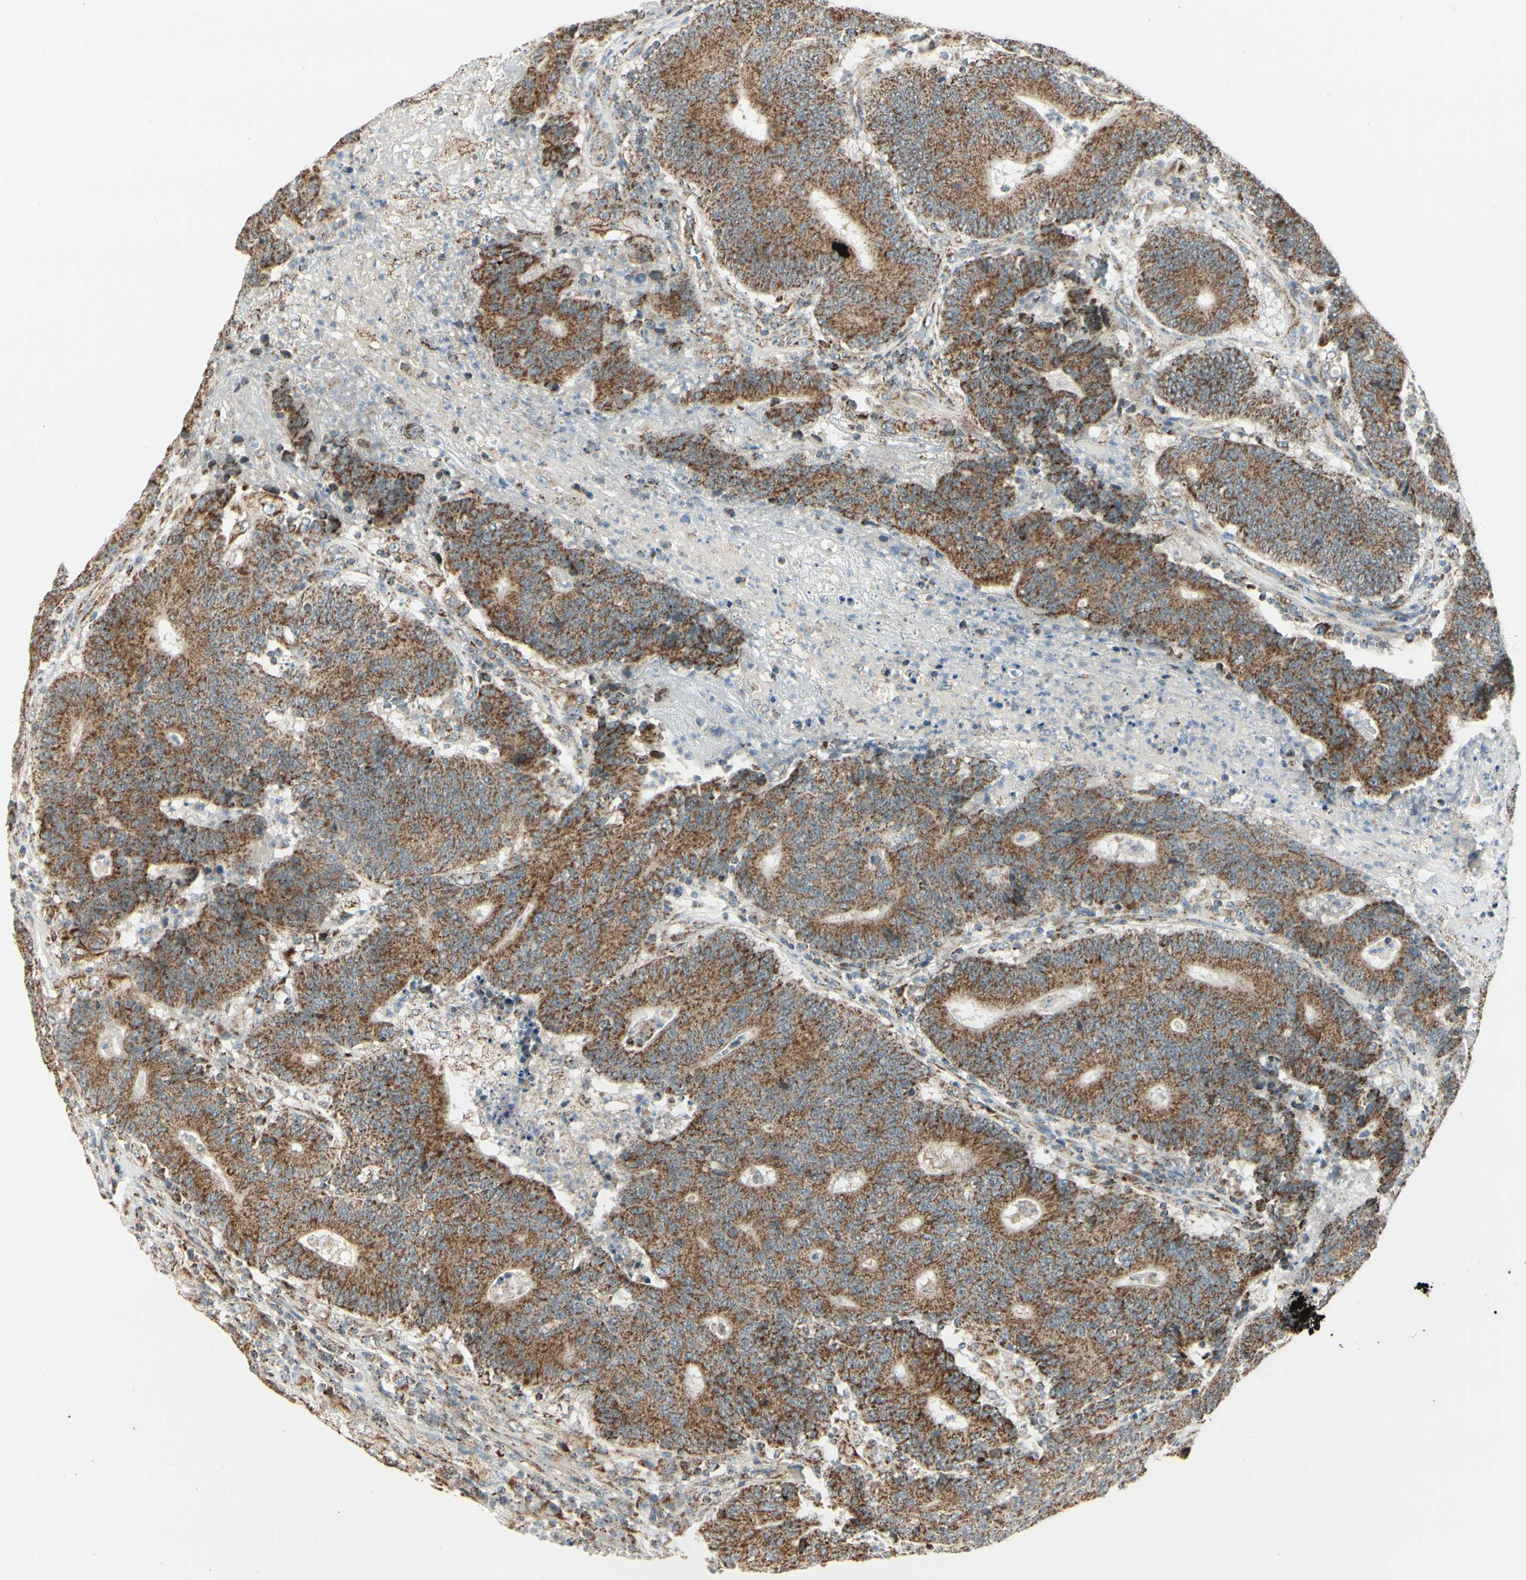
{"staining": {"intensity": "strong", "quantity": ">75%", "location": "cytoplasmic/membranous"}, "tissue": "colorectal cancer", "cell_type": "Tumor cells", "image_type": "cancer", "snomed": [{"axis": "morphology", "description": "Normal tissue, NOS"}, {"axis": "morphology", "description": "Adenocarcinoma, NOS"}, {"axis": "topography", "description": "Colon"}], "caption": "Immunohistochemistry photomicrograph of neoplastic tissue: human adenocarcinoma (colorectal) stained using IHC reveals high levels of strong protein expression localized specifically in the cytoplasmic/membranous of tumor cells, appearing as a cytoplasmic/membranous brown color.", "gene": "ANKS6", "patient": {"sex": "female", "age": 75}}